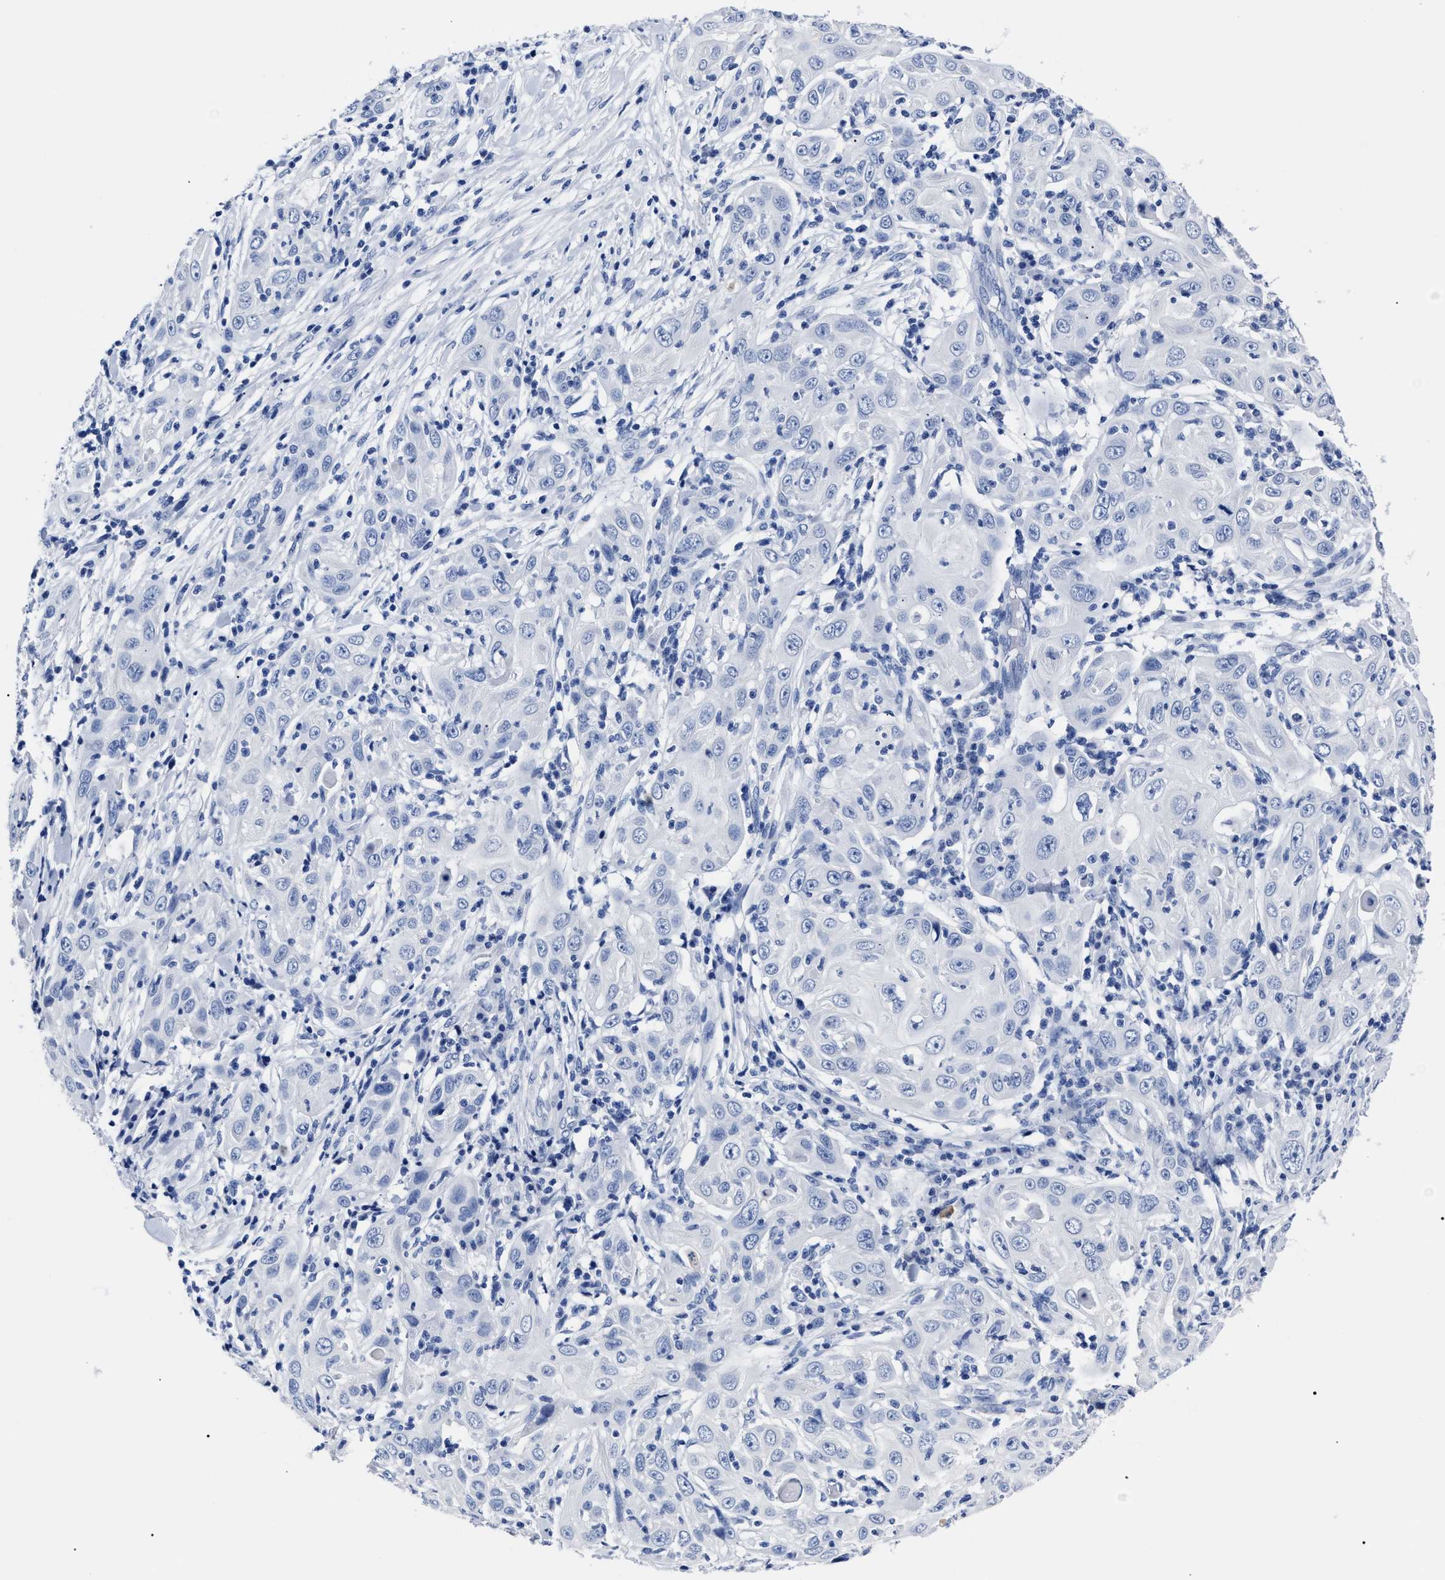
{"staining": {"intensity": "negative", "quantity": "none", "location": "none"}, "tissue": "skin cancer", "cell_type": "Tumor cells", "image_type": "cancer", "snomed": [{"axis": "morphology", "description": "Squamous cell carcinoma, NOS"}, {"axis": "topography", "description": "Skin"}], "caption": "Protein analysis of squamous cell carcinoma (skin) shows no significant staining in tumor cells.", "gene": "ALPG", "patient": {"sex": "female", "age": 88}}